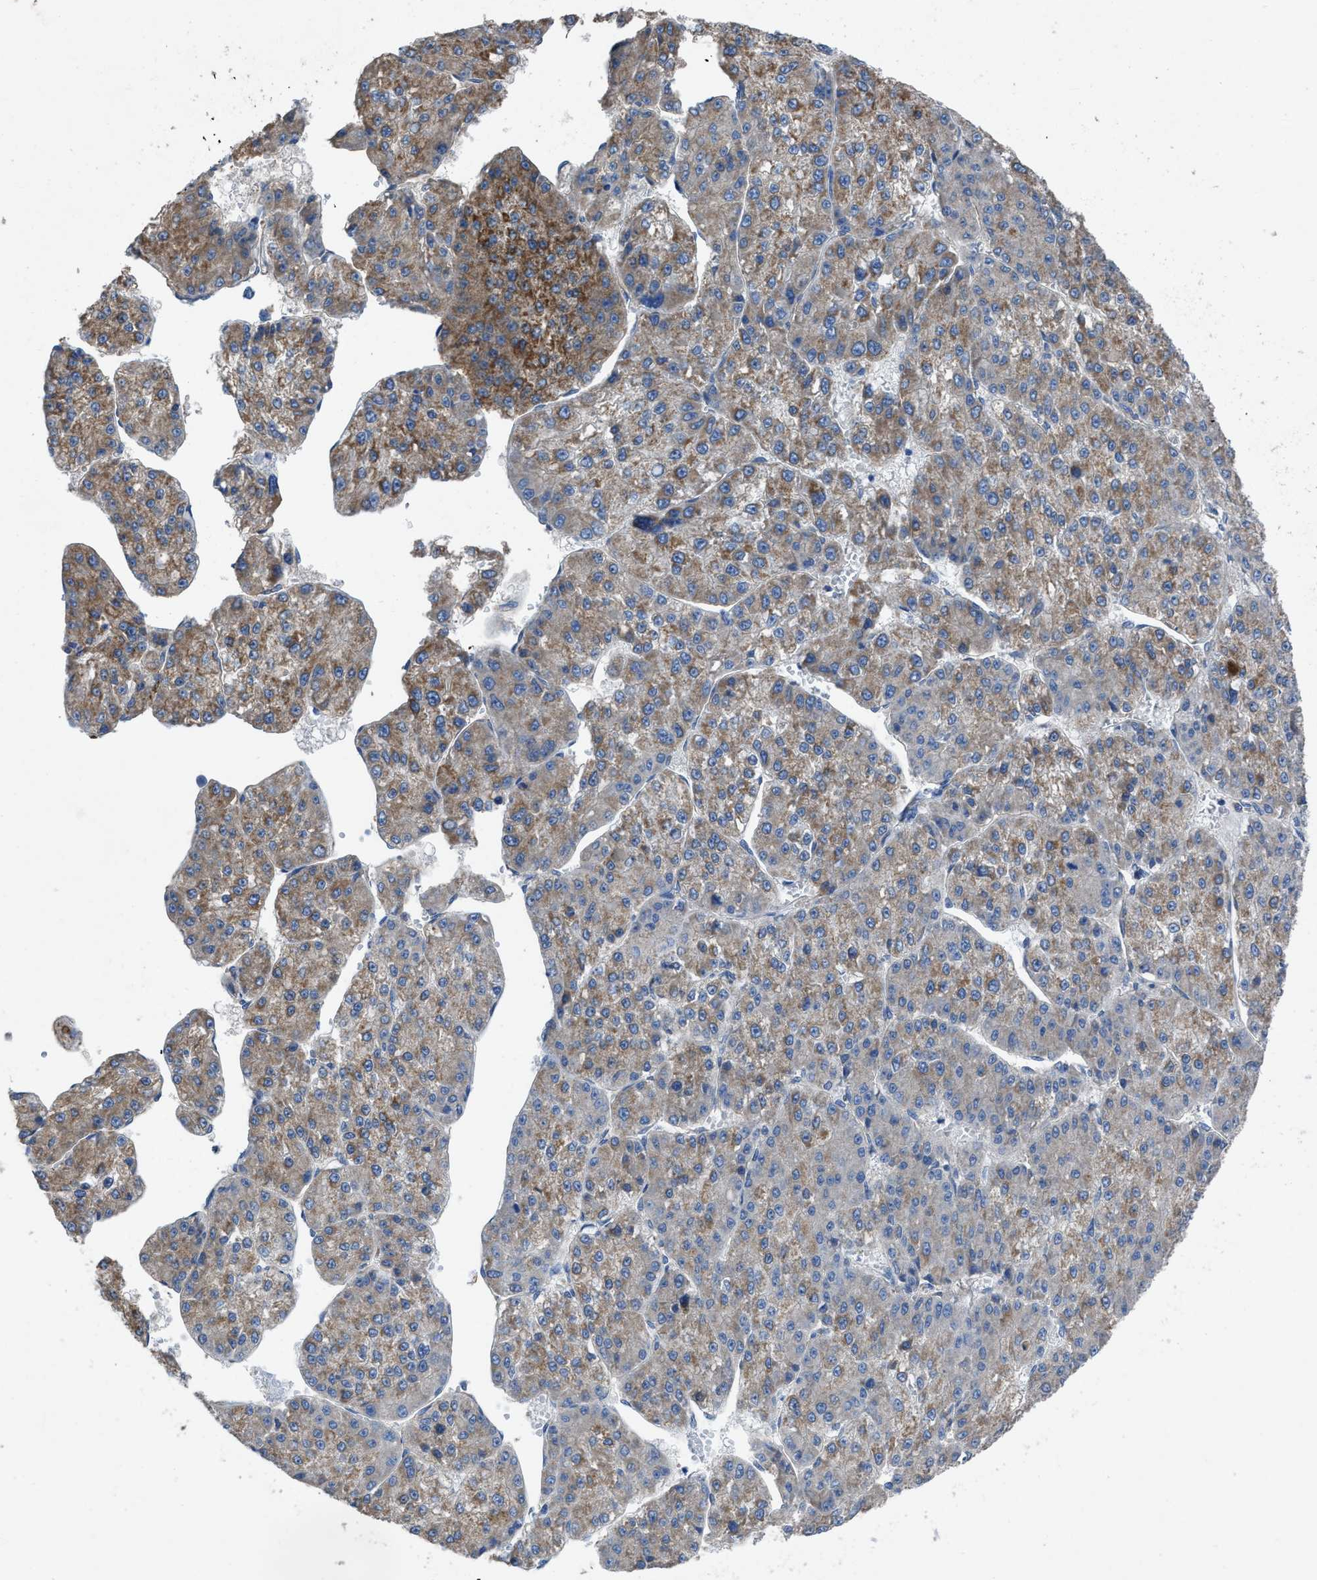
{"staining": {"intensity": "moderate", "quantity": ">75%", "location": "cytoplasmic/membranous"}, "tissue": "liver cancer", "cell_type": "Tumor cells", "image_type": "cancer", "snomed": [{"axis": "morphology", "description": "Carcinoma, Hepatocellular, NOS"}, {"axis": "topography", "description": "Liver"}], "caption": "Liver cancer (hepatocellular carcinoma) was stained to show a protein in brown. There is medium levels of moderate cytoplasmic/membranous positivity in approximately >75% of tumor cells. (DAB IHC, brown staining for protein, blue staining for nuclei).", "gene": "DOLPP1", "patient": {"sex": "female", "age": 73}}